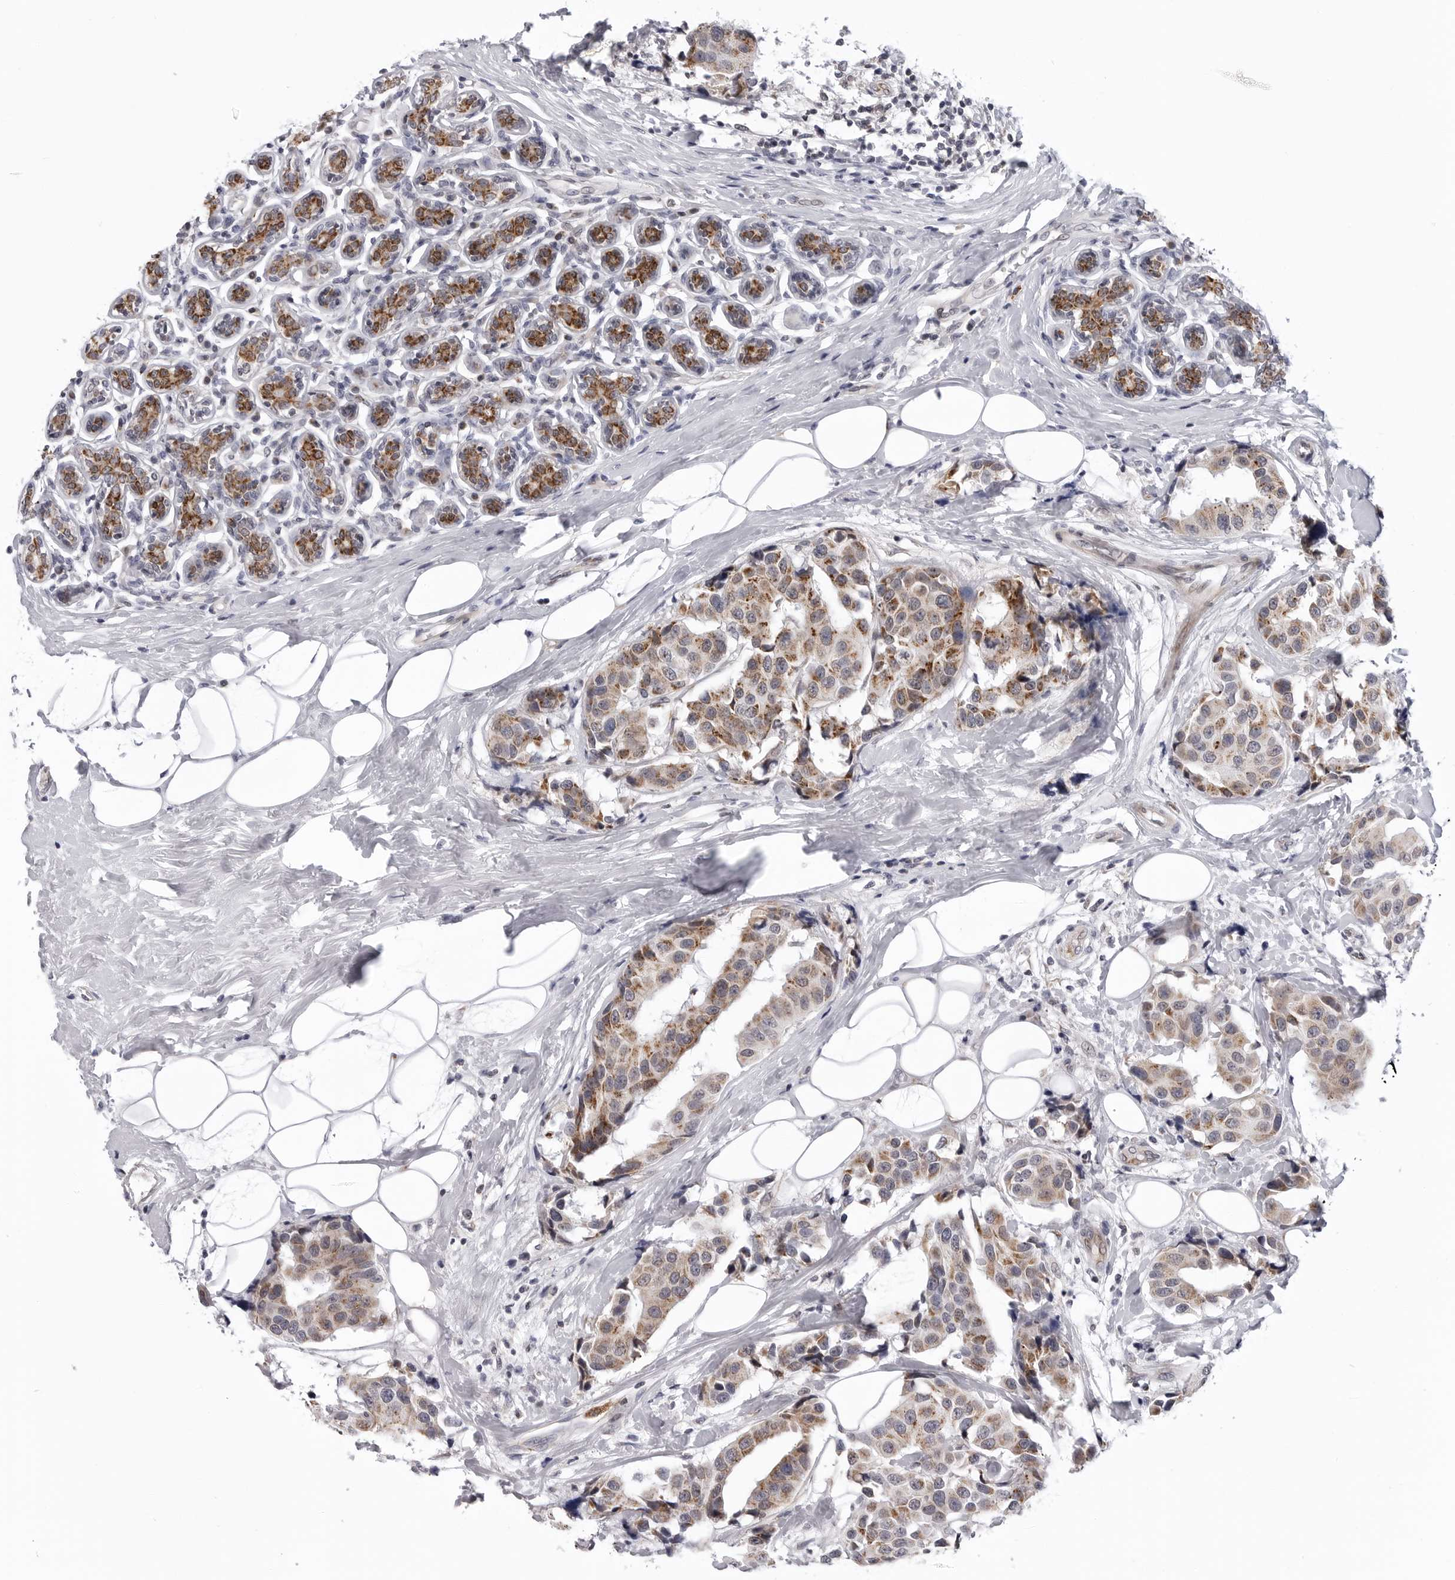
{"staining": {"intensity": "moderate", "quantity": ">75%", "location": "cytoplasmic/membranous"}, "tissue": "breast cancer", "cell_type": "Tumor cells", "image_type": "cancer", "snomed": [{"axis": "morphology", "description": "Normal tissue, NOS"}, {"axis": "morphology", "description": "Duct carcinoma"}, {"axis": "topography", "description": "Breast"}], "caption": "Breast cancer (infiltrating ductal carcinoma) tissue demonstrates moderate cytoplasmic/membranous positivity in approximately >75% of tumor cells", "gene": "CDK20", "patient": {"sex": "female", "age": 39}}